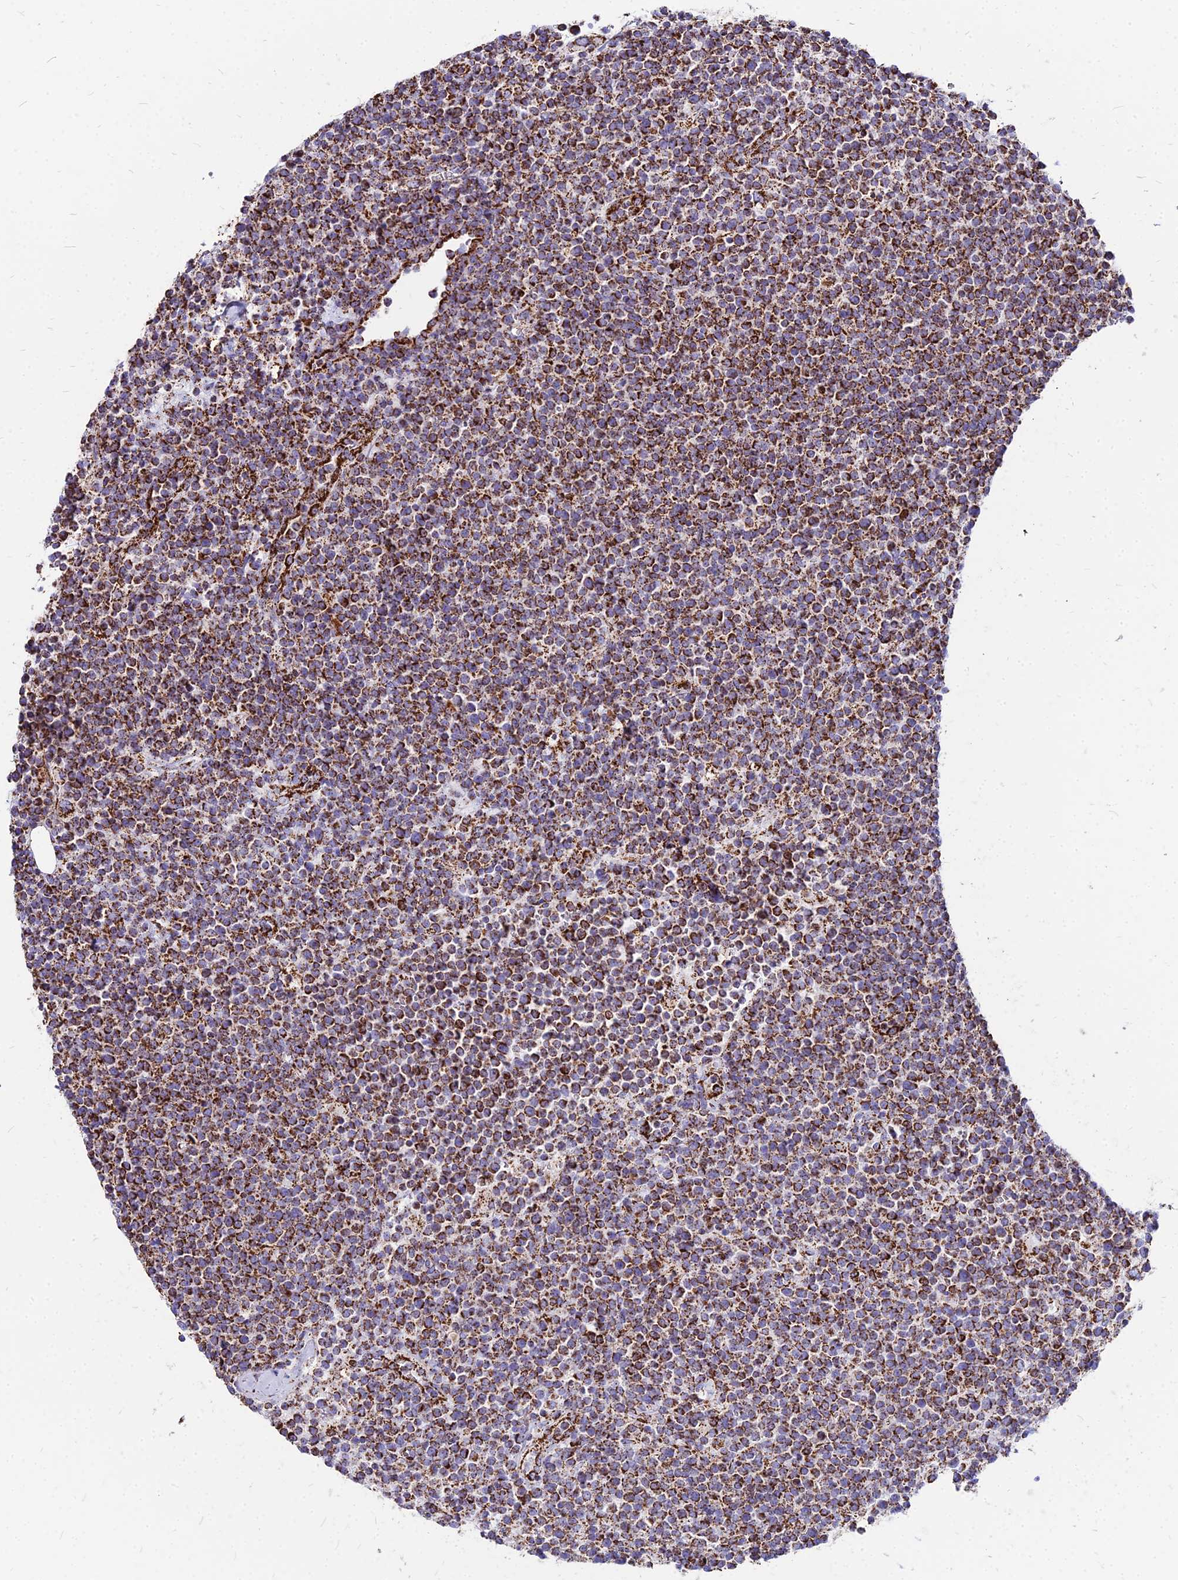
{"staining": {"intensity": "strong", "quantity": ">75%", "location": "cytoplasmic/membranous"}, "tissue": "lymphoma", "cell_type": "Tumor cells", "image_type": "cancer", "snomed": [{"axis": "morphology", "description": "Malignant lymphoma, non-Hodgkin's type, High grade"}, {"axis": "topography", "description": "Lymph node"}], "caption": "The immunohistochemical stain shows strong cytoplasmic/membranous positivity in tumor cells of malignant lymphoma, non-Hodgkin's type (high-grade) tissue. (DAB IHC, brown staining for protein, blue staining for nuclei).", "gene": "DLD", "patient": {"sex": "male", "age": 61}}